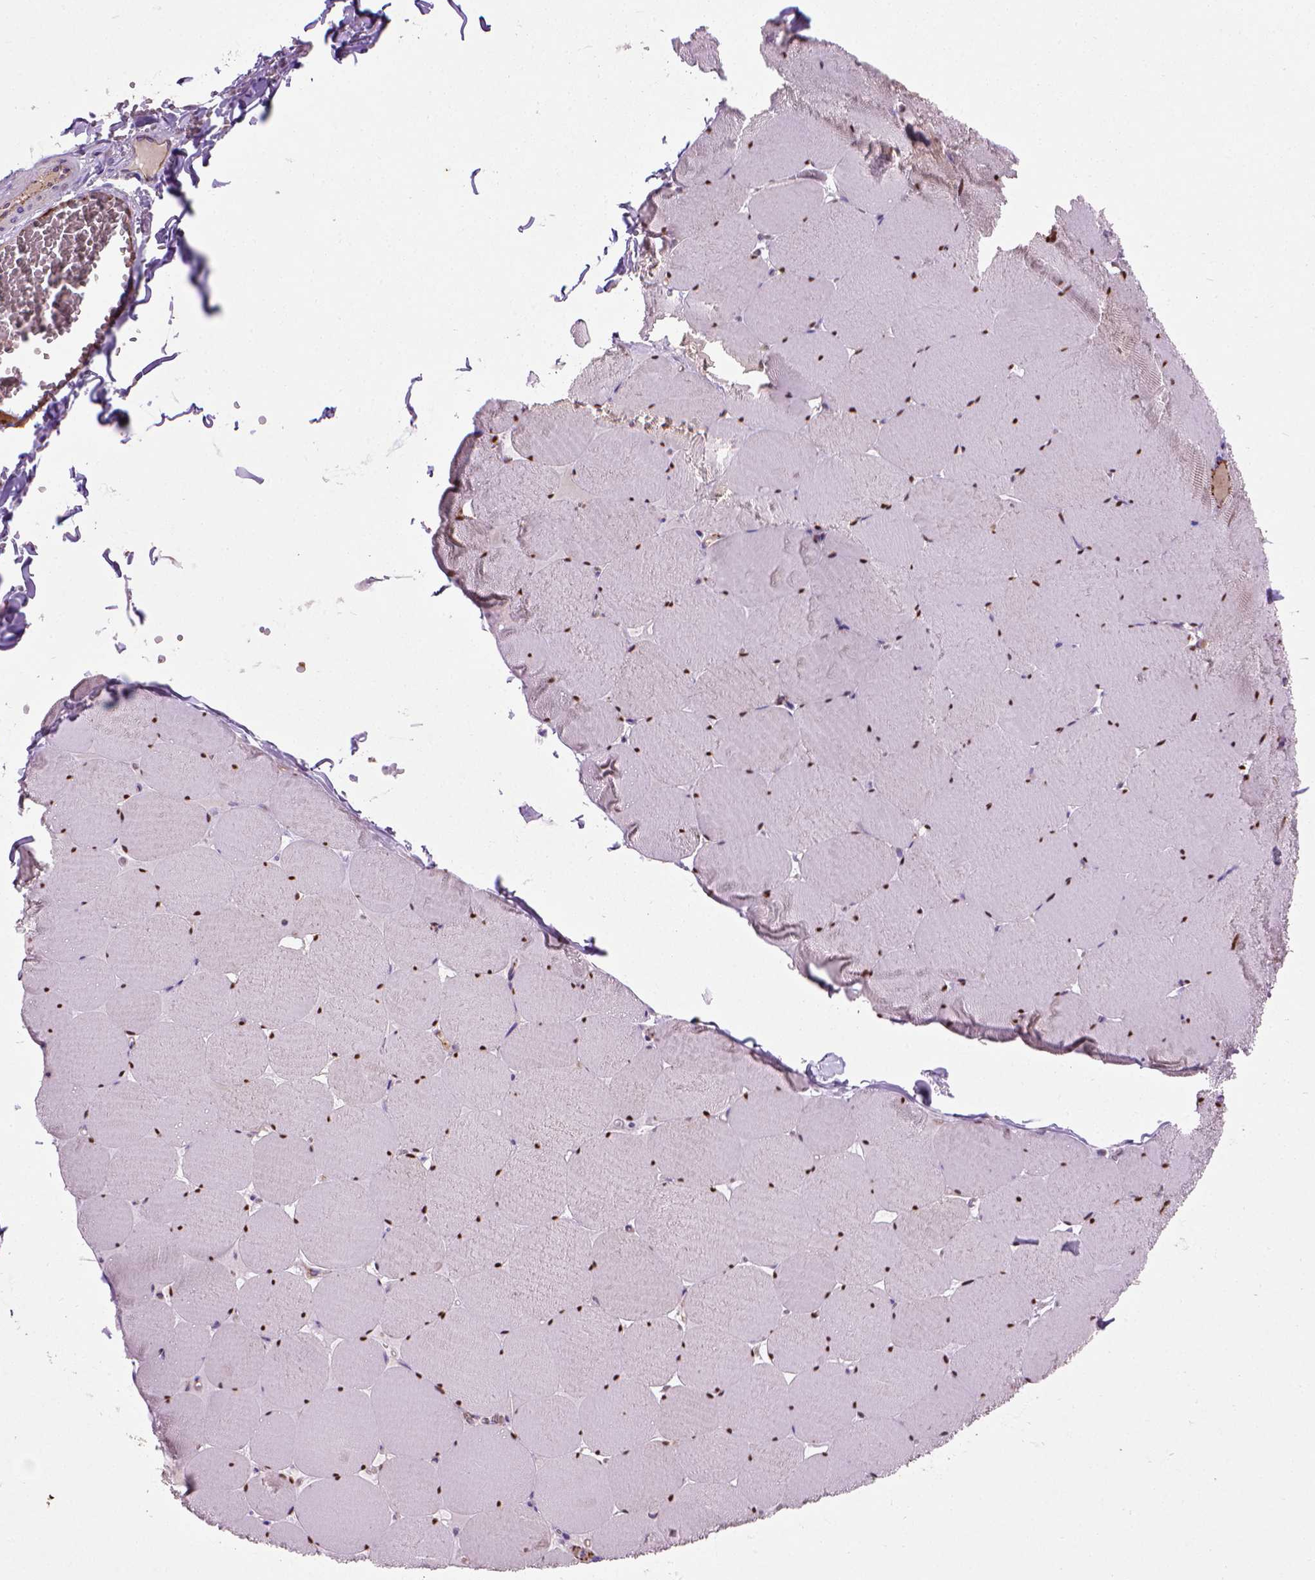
{"staining": {"intensity": "strong", "quantity": ">75%", "location": "nuclear"}, "tissue": "skeletal muscle", "cell_type": "Myocytes", "image_type": "normal", "snomed": [{"axis": "morphology", "description": "Normal tissue, NOS"}, {"axis": "morphology", "description": "Malignant melanoma, Metastatic site"}, {"axis": "topography", "description": "Skeletal muscle"}], "caption": "Myocytes display high levels of strong nuclear staining in about >75% of cells in benign human skeletal muscle.", "gene": "VWF", "patient": {"sex": "male", "age": 50}}